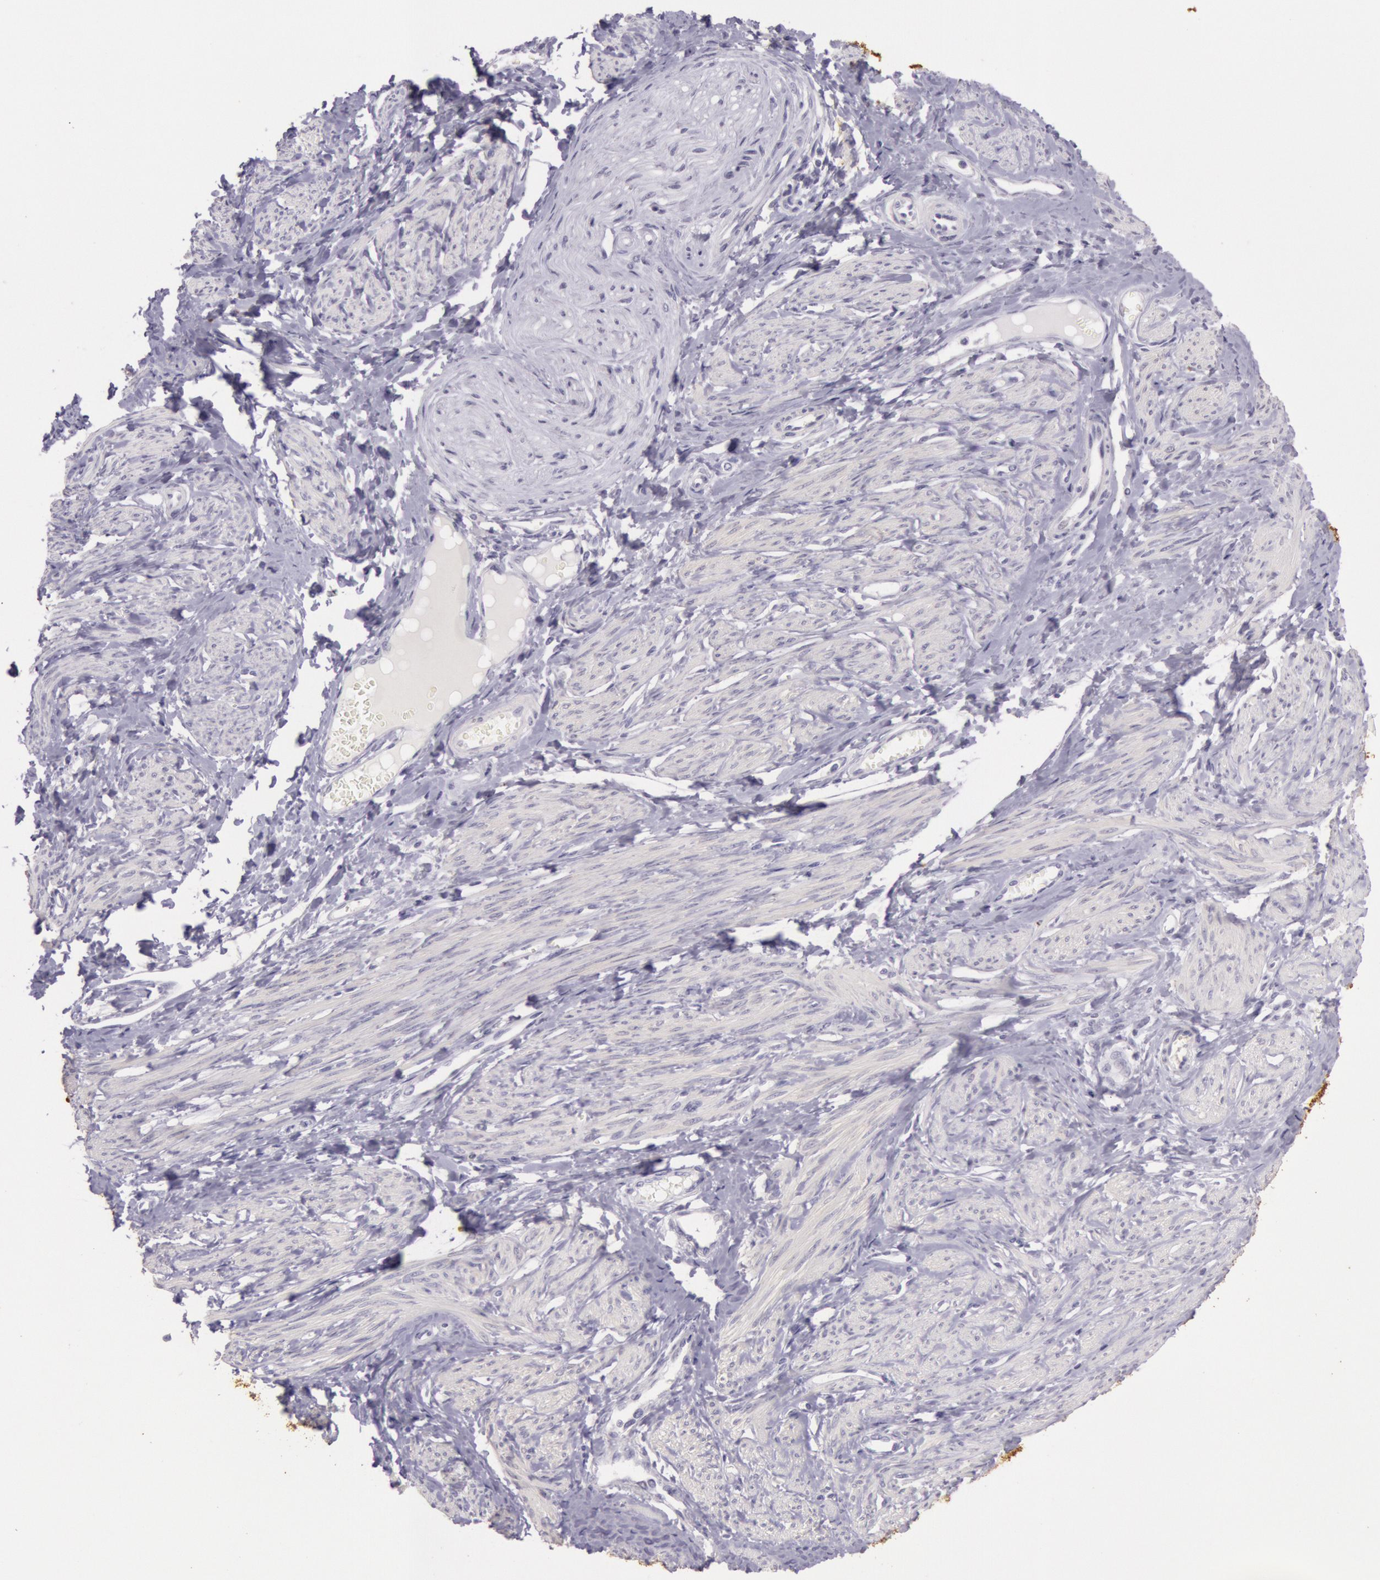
{"staining": {"intensity": "negative", "quantity": "none", "location": "none"}, "tissue": "smooth muscle", "cell_type": "Smooth muscle cells", "image_type": "normal", "snomed": [{"axis": "morphology", "description": "Normal tissue, NOS"}, {"axis": "topography", "description": "Smooth muscle"}, {"axis": "topography", "description": "Uterus"}], "caption": "Smooth muscle cells show no significant positivity in unremarkable smooth muscle. The staining is performed using DAB (3,3'-diaminobenzidine) brown chromogen with nuclei counter-stained in using hematoxylin.", "gene": "CKB", "patient": {"sex": "female", "age": 39}}